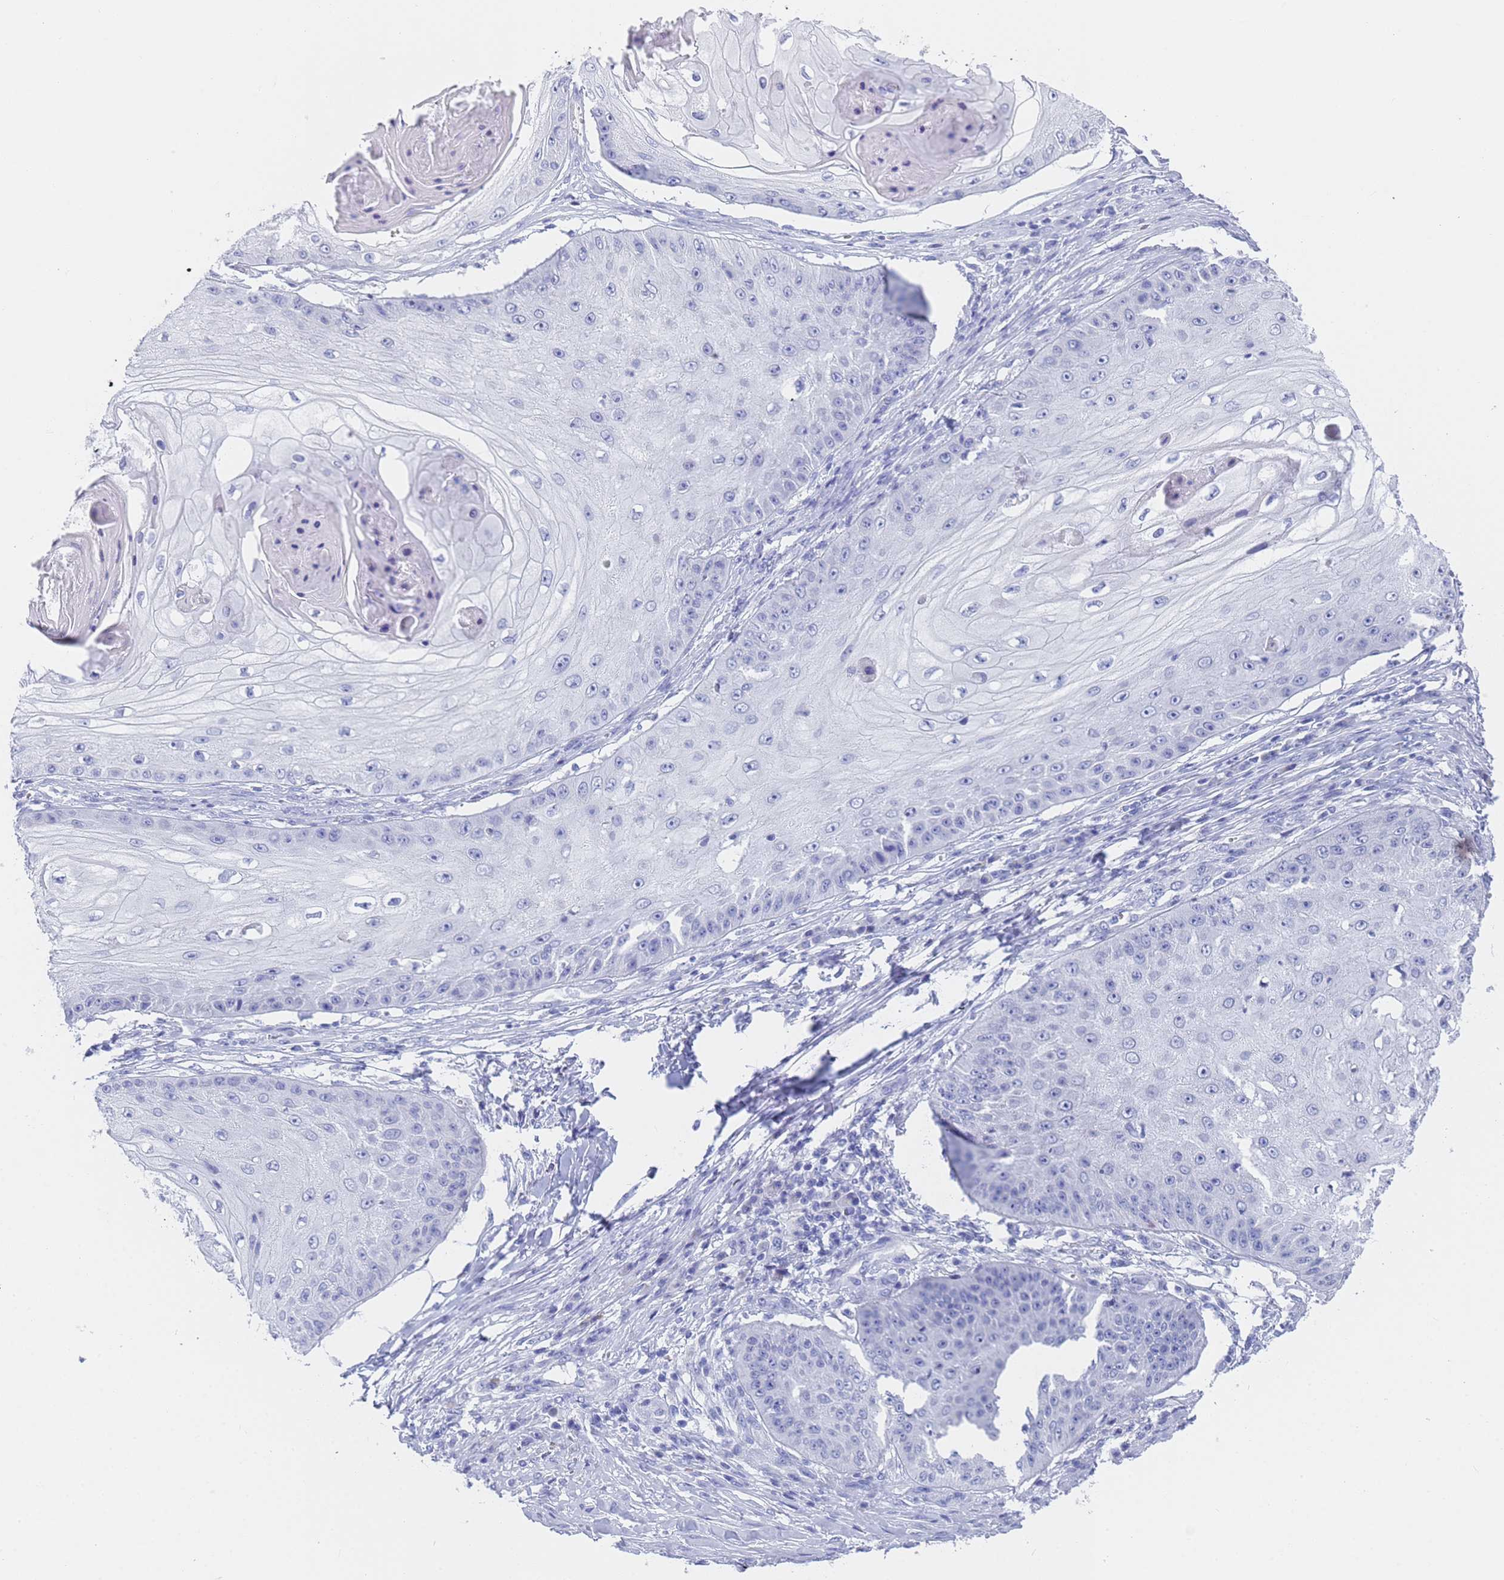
{"staining": {"intensity": "negative", "quantity": "none", "location": "none"}, "tissue": "skin cancer", "cell_type": "Tumor cells", "image_type": "cancer", "snomed": [{"axis": "morphology", "description": "Squamous cell carcinoma, NOS"}, {"axis": "topography", "description": "Skin"}], "caption": "Skin squamous cell carcinoma stained for a protein using IHC exhibits no expression tumor cells.", "gene": "STATH", "patient": {"sex": "male", "age": 70}}